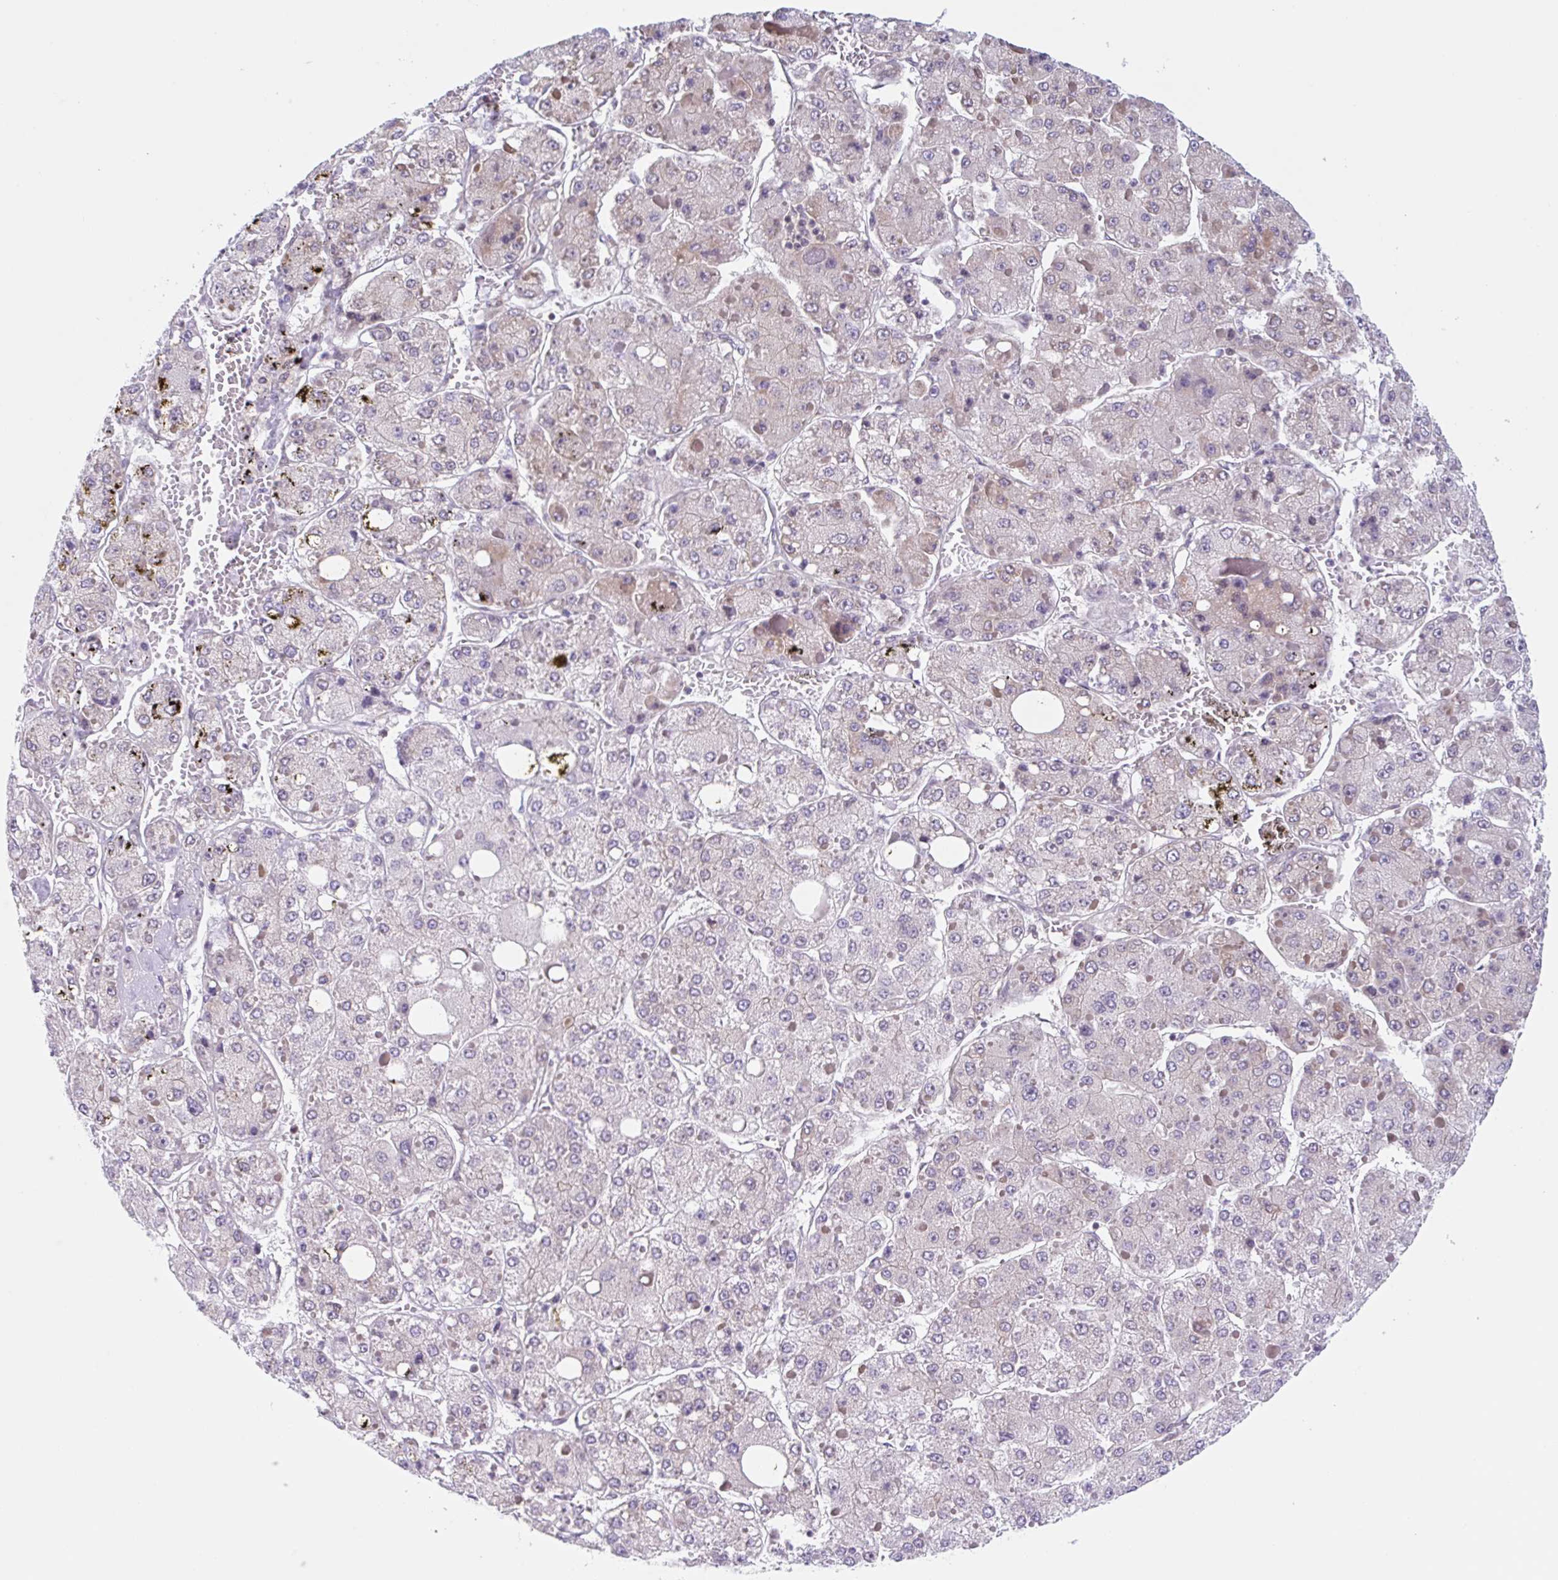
{"staining": {"intensity": "negative", "quantity": "none", "location": "none"}, "tissue": "liver cancer", "cell_type": "Tumor cells", "image_type": "cancer", "snomed": [{"axis": "morphology", "description": "Carcinoma, Hepatocellular, NOS"}, {"axis": "topography", "description": "Liver"}], "caption": "High magnification brightfield microscopy of liver cancer stained with DAB (brown) and counterstained with hematoxylin (blue): tumor cells show no significant staining.", "gene": "TBPL2", "patient": {"sex": "female", "age": 73}}